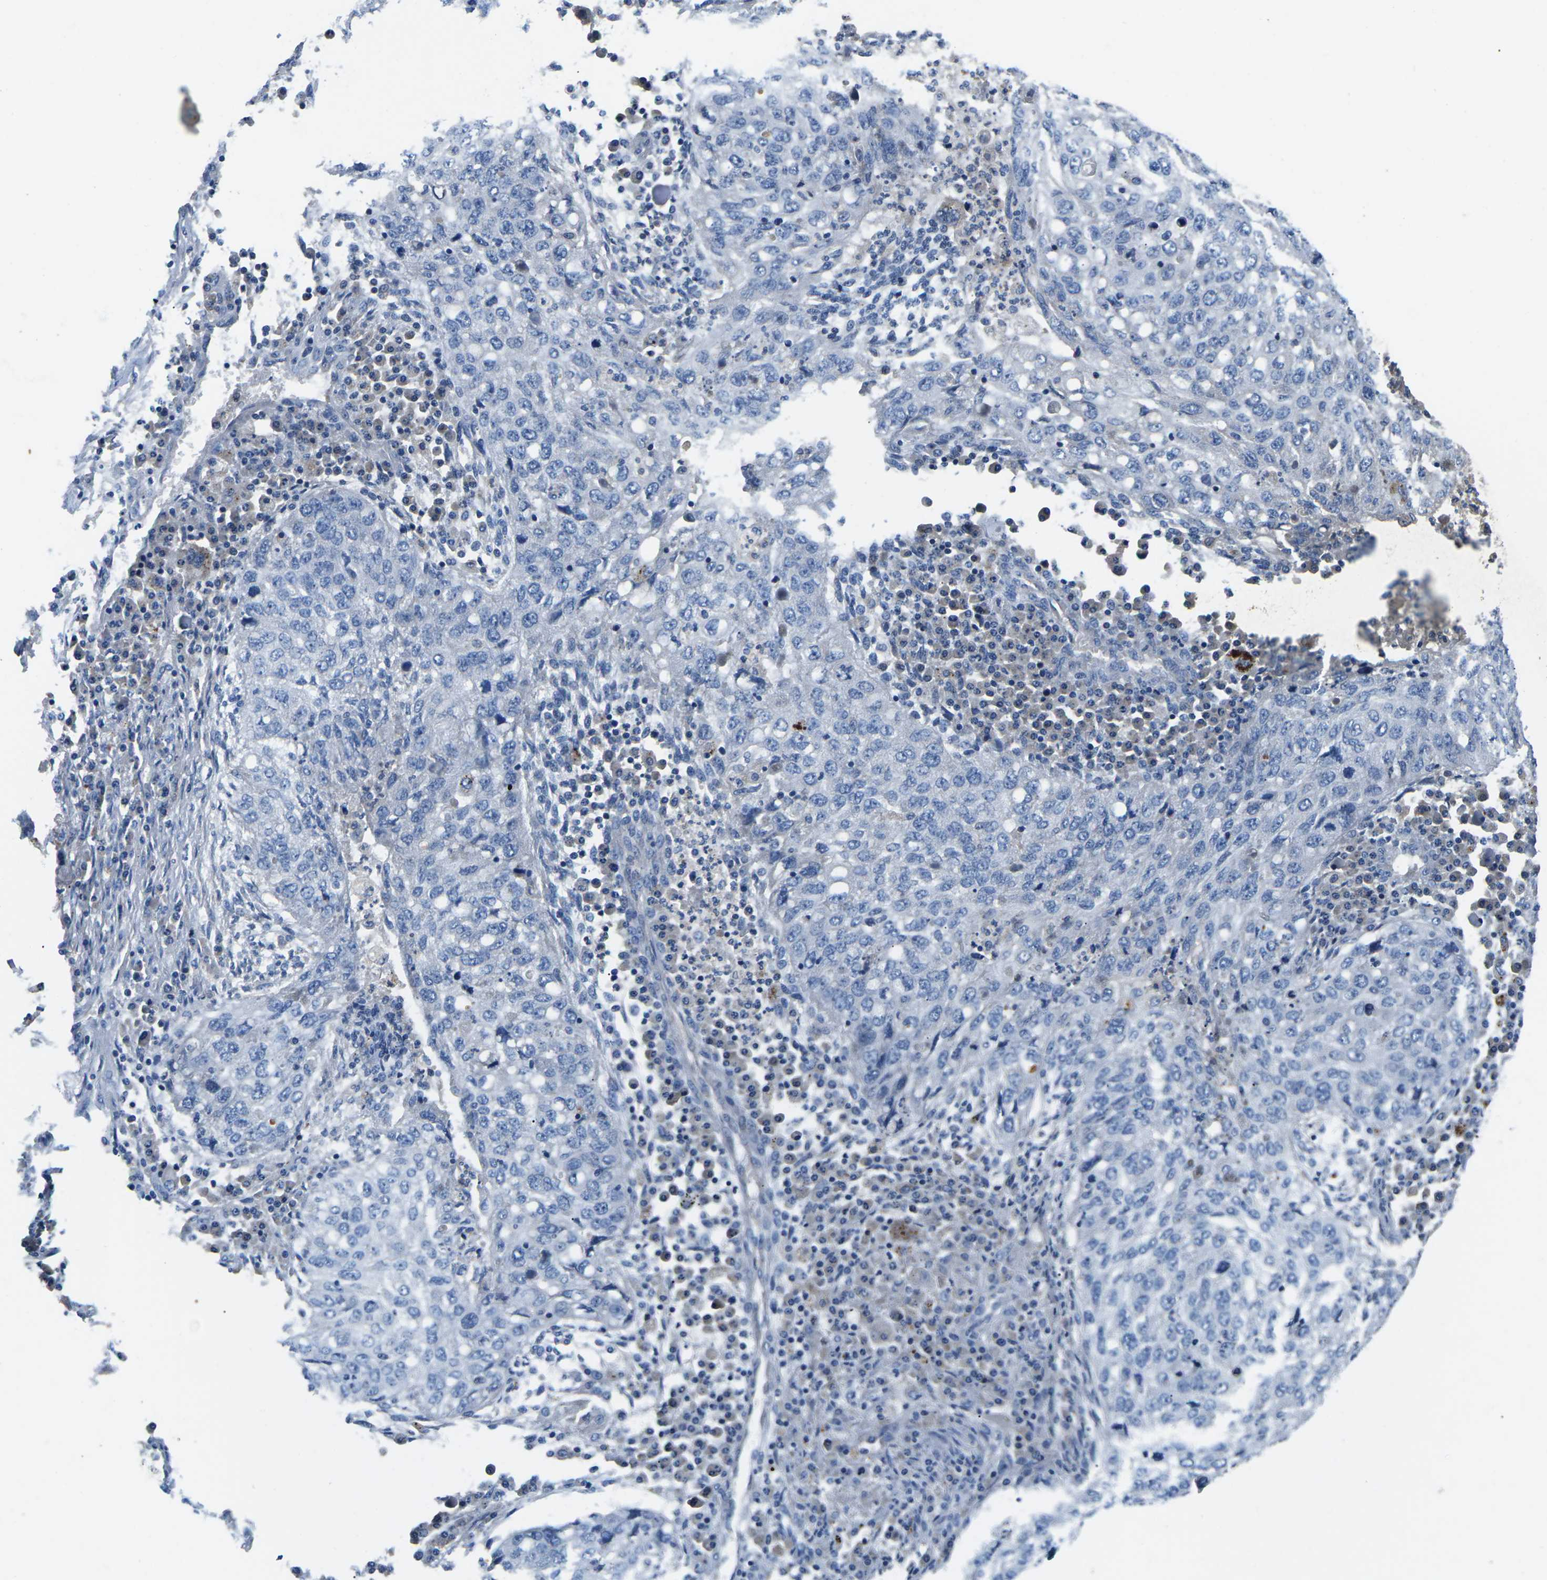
{"staining": {"intensity": "negative", "quantity": "none", "location": "none"}, "tissue": "lung cancer", "cell_type": "Tumor cells", "image_type": "cancer", "snomed": [{"axis": "morphology", "description": "Squamous cell carcinoma, NOS"}, {"axis": "topography", "description": "Lung"}], "caption": "Tumor cells are negative for protein expression in human lung cancer. (DAB immunohistochemistry (IHC) visualized using brightfield microscopy, high magnification).", "gene": "PDCD6IP", "patient": {"sex": "female", "age": 63}}